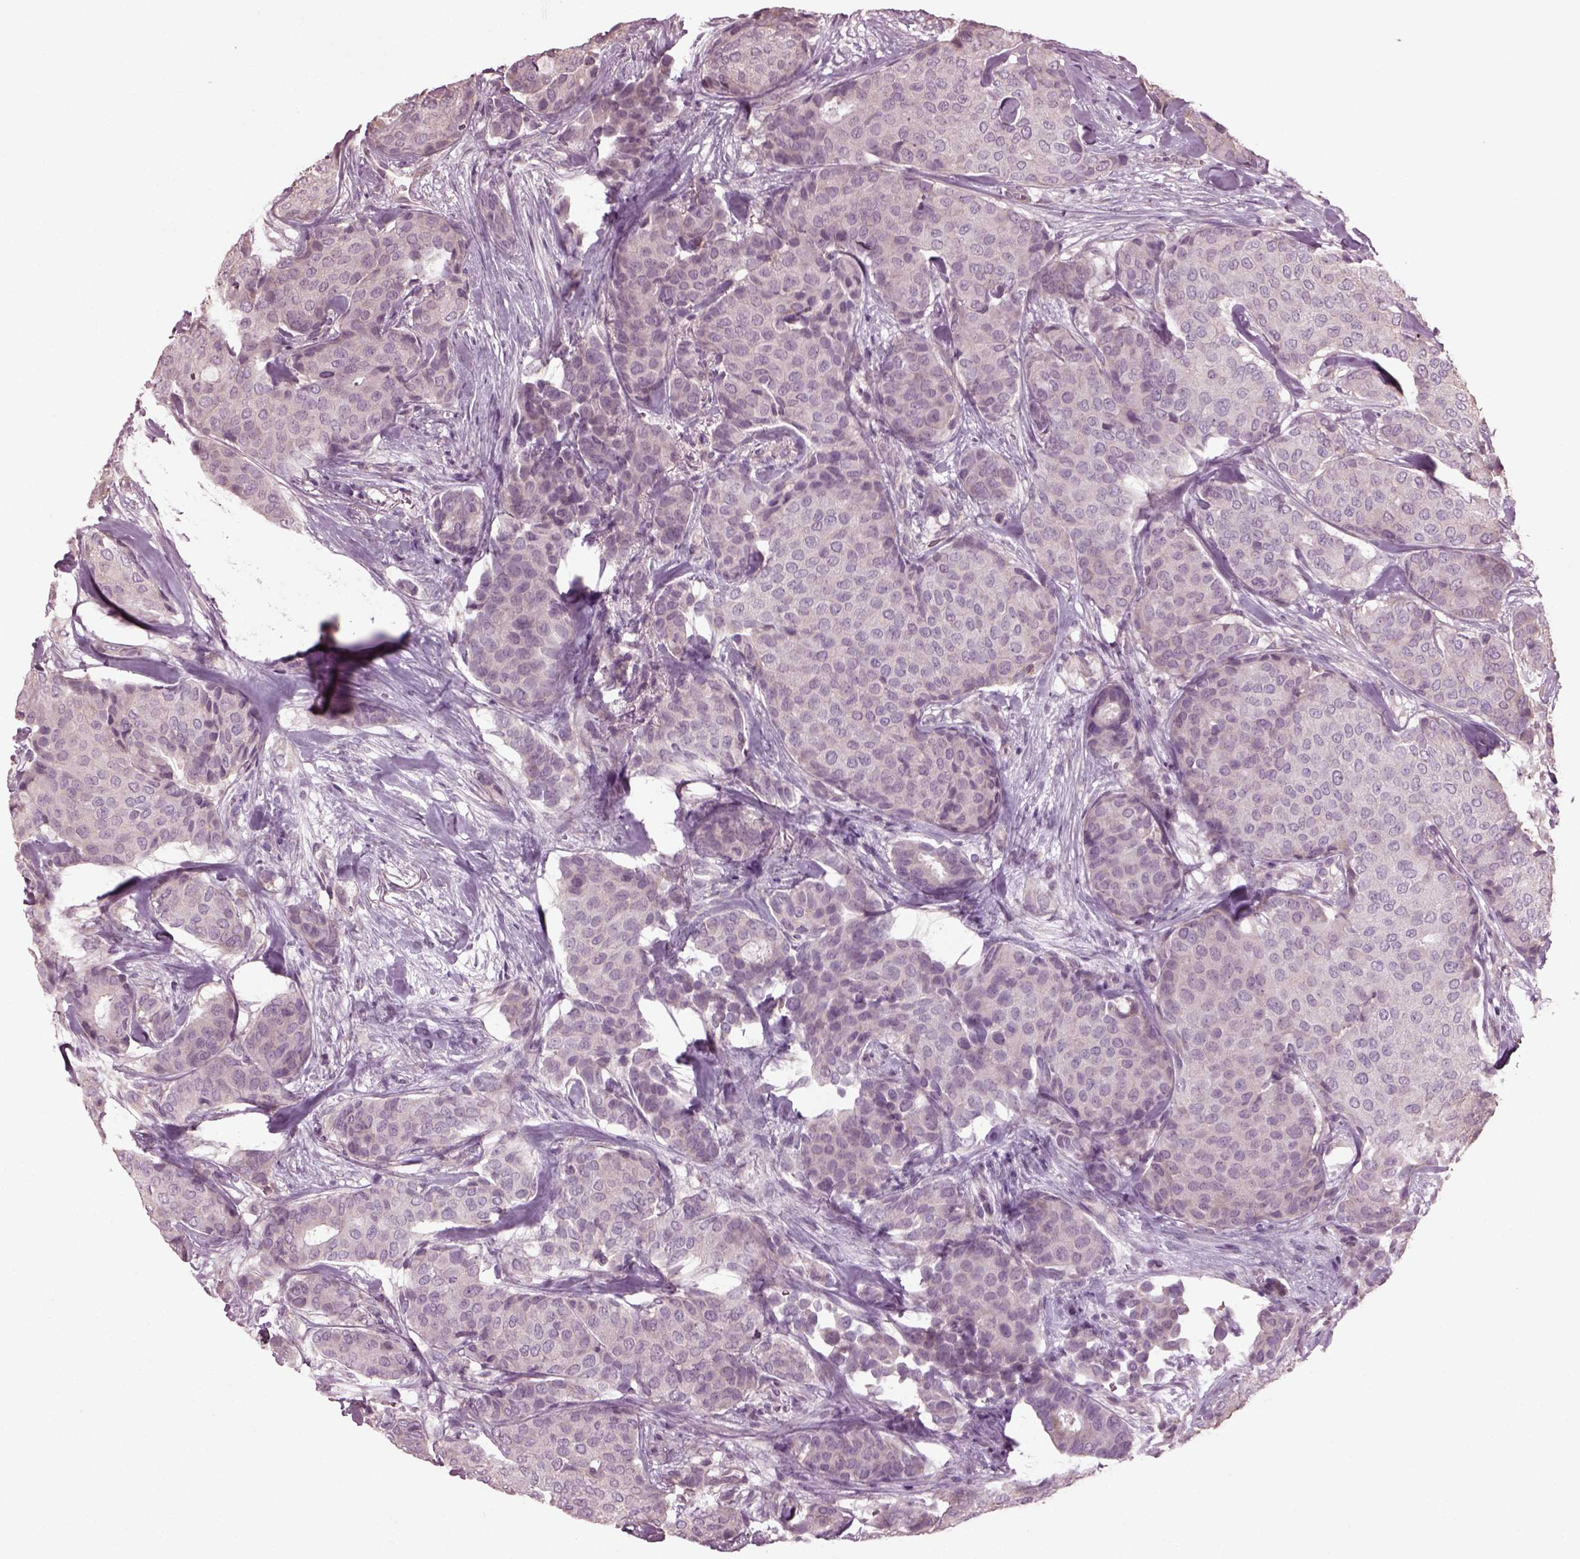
{"staining": {"intensity": "negative", "quantity": "none", "location": "none"}, "tissue": "breast cancer", "cell_type": "Tumor cells", "image_type": "cancer", "snomed": [{"axis": "morphology", "description": "Duct carcinoma"}, {"axis": "topography", "description": "Breast"}], "caption": "There is no significant staining in tumor cells of breast cancer.", "gene": "CABP5", "patient": {"sex": "female", "age": 75}}